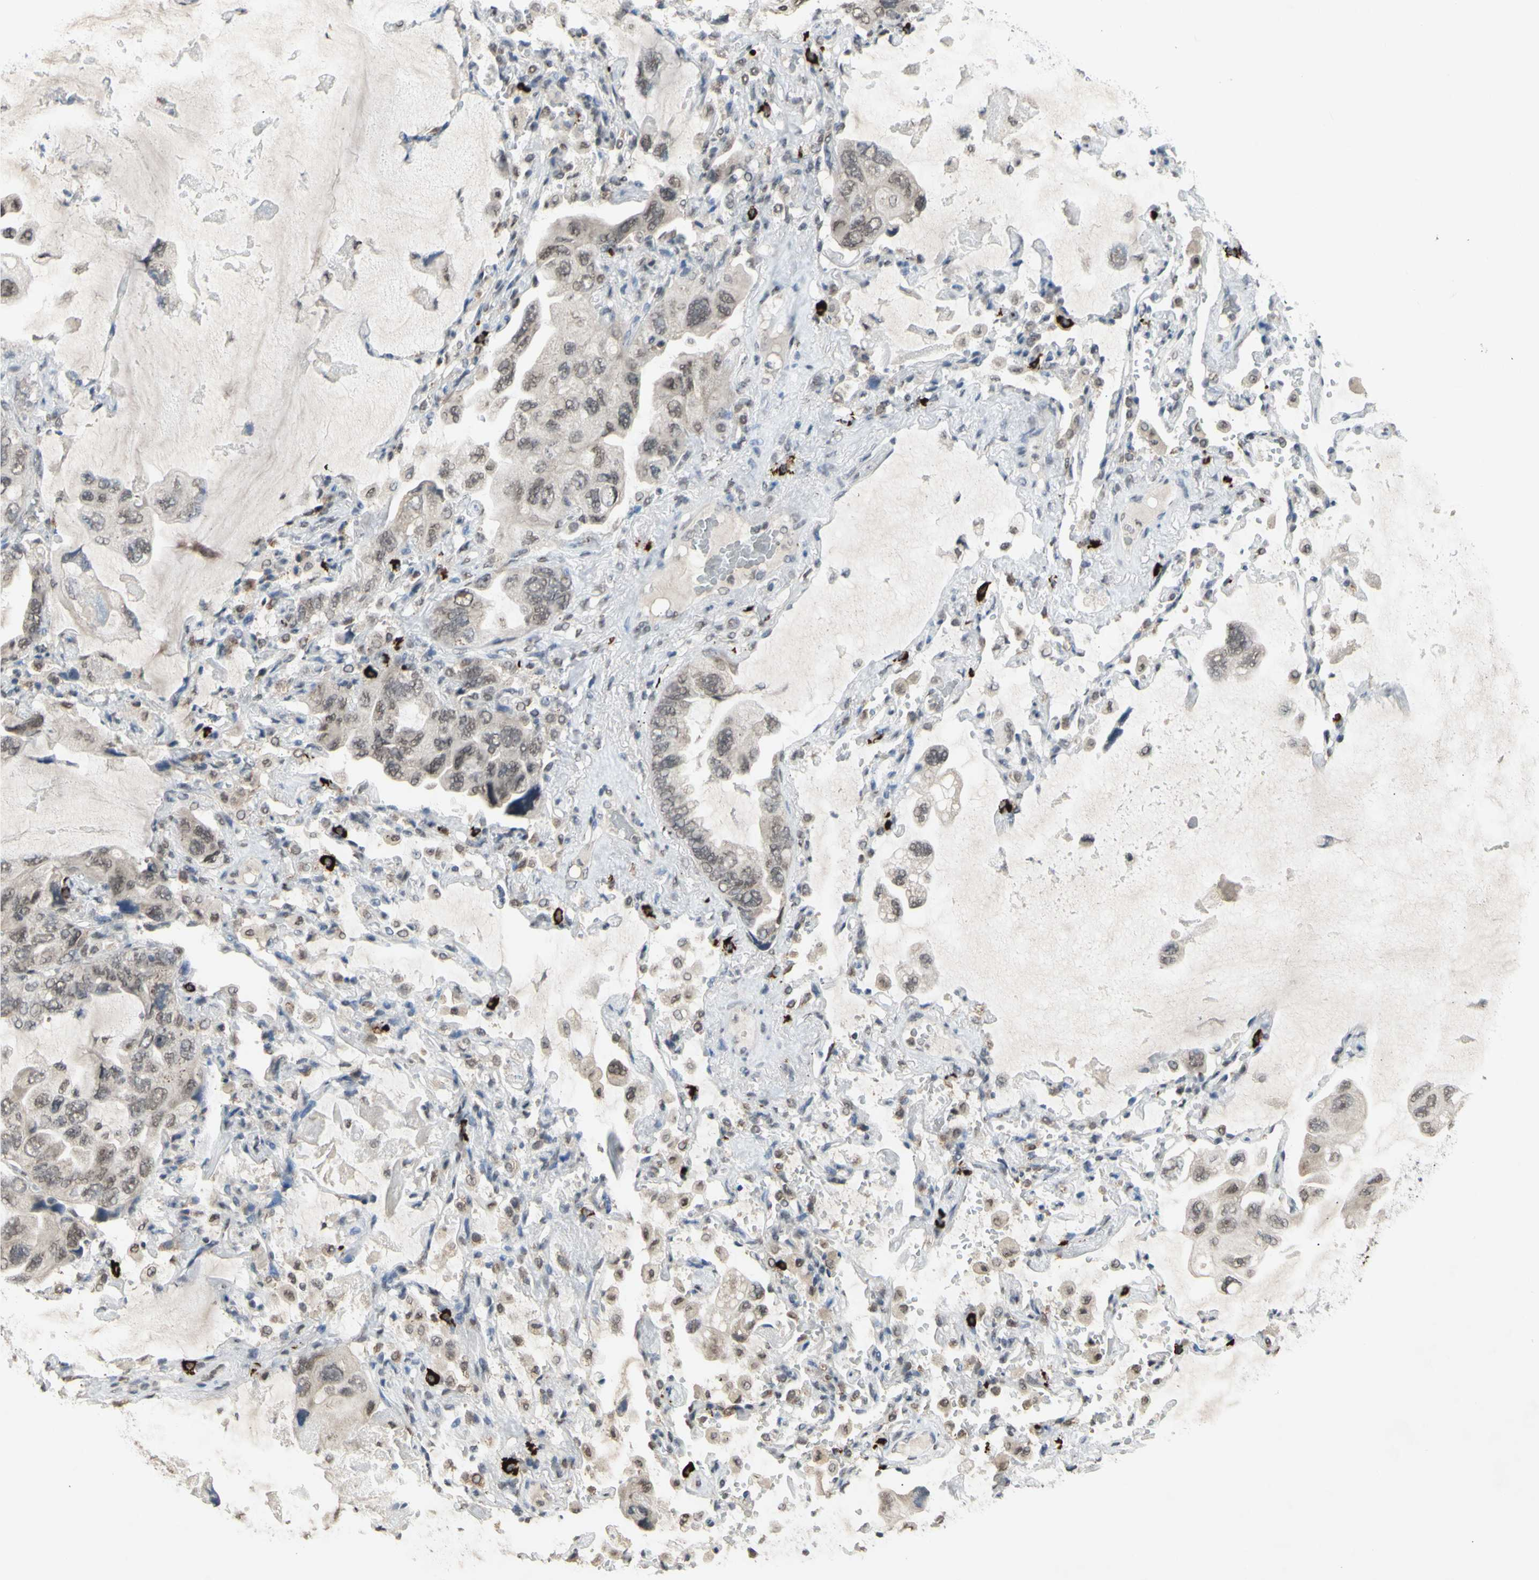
{"staining": {"intensity": "weak", "quantity": ">75%", "location": "nuclear"}, "tissue": "lung cancer", "cell_type": "Tumor cells", "image_type": "cancer", "snomed": [{"axis": "morphology", "description": "Squamous cell carcinoma, NOS"}, {"axis": "topography", "description": "Lung"}], "caption": "Immunohistochemistry (IHC) staining of lung squamous cell carcinoma, which shows low levels of weak nuclear expression in about >75% of tumor cells indicating weak nuclear protein staining. The staining was performed using DAB (brown) for protein detection and nuclei were counterstained in hematoxylin (blue).", "gene": "SFPQ", "patient": {"sex": "female", "age": 73}}